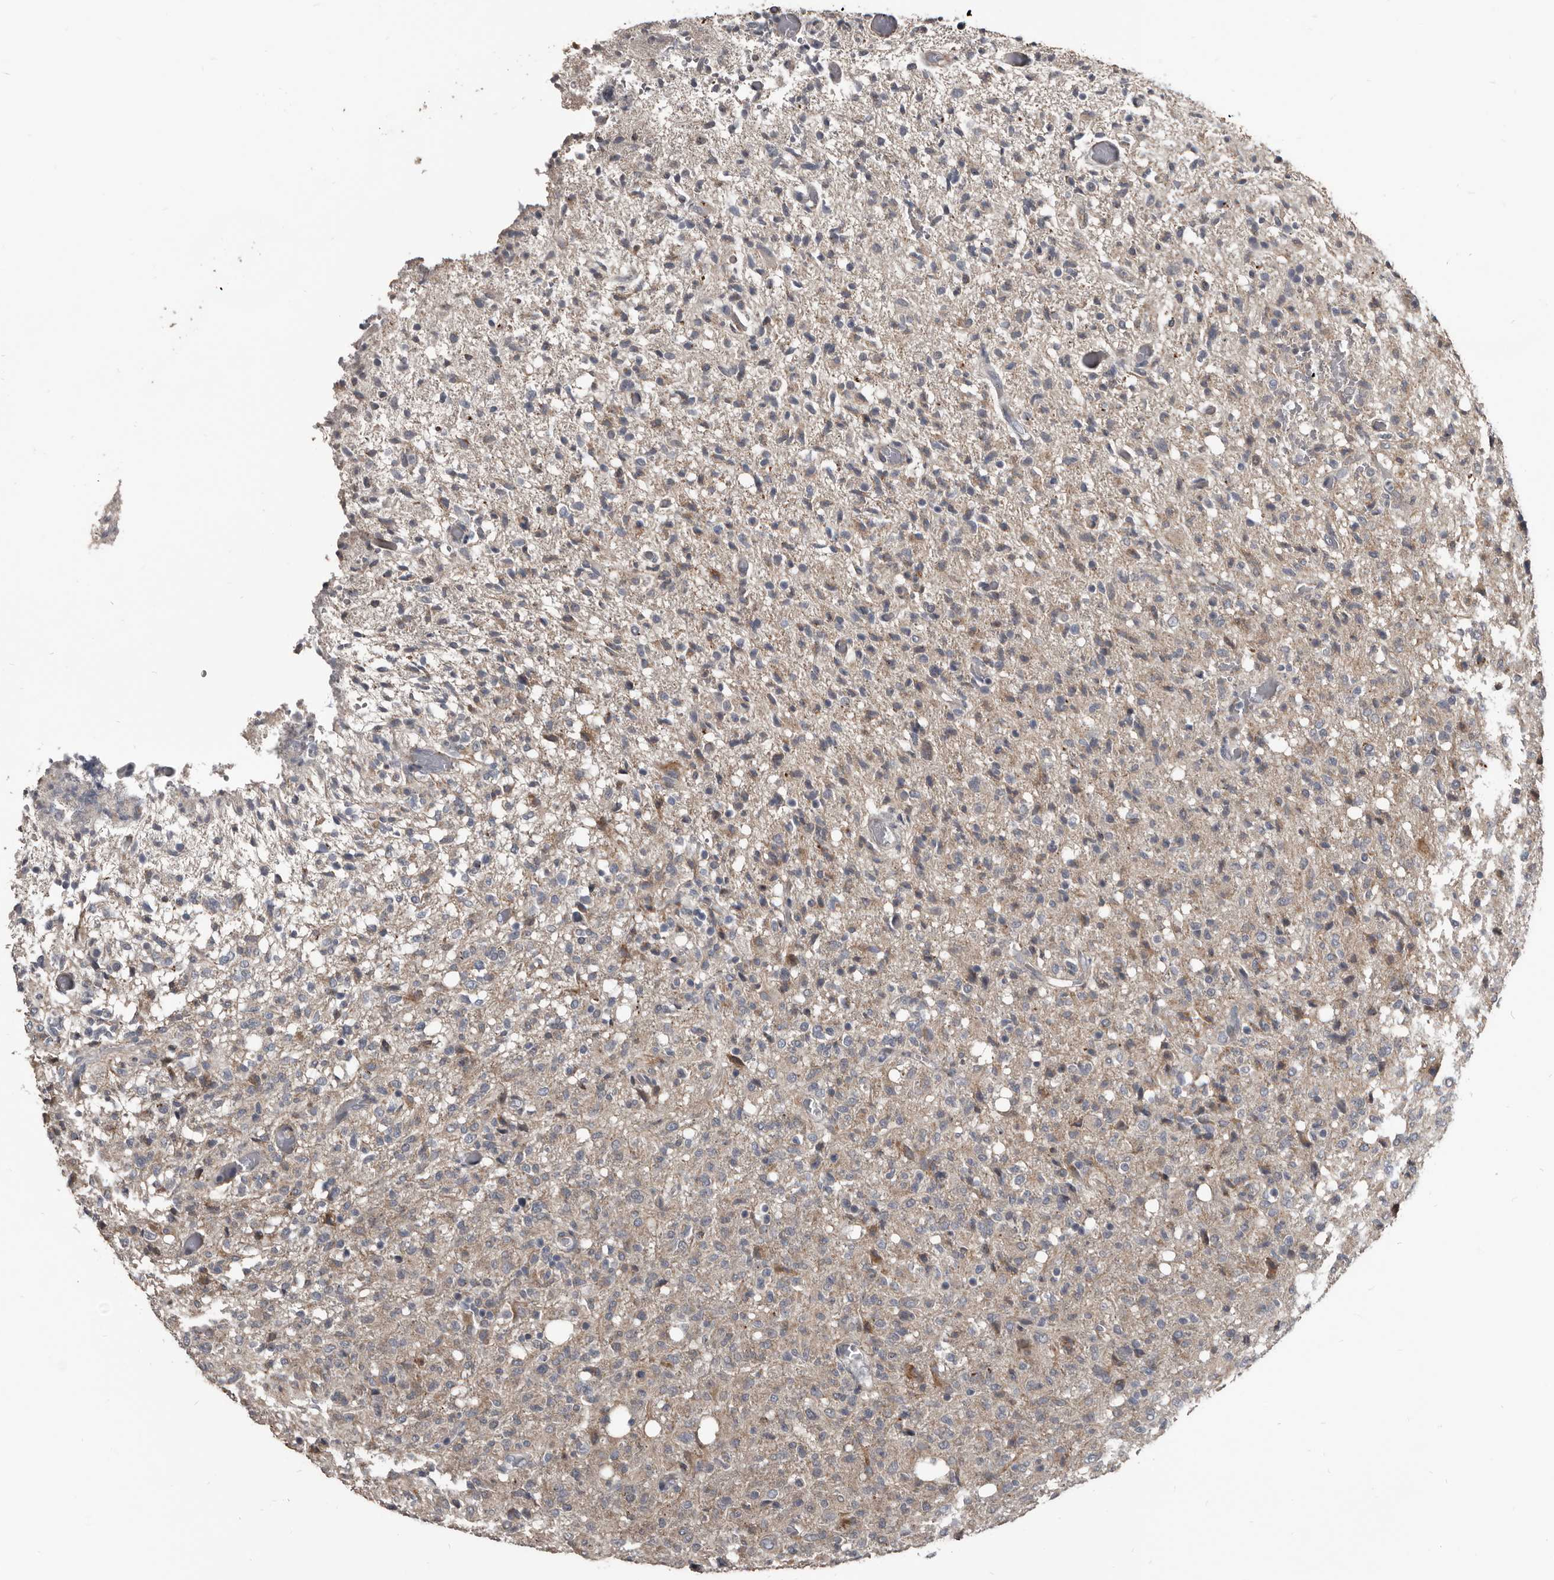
{"staining": {"intensity": "weak", "quantity": "25%-75%", "location": "cytoplasmic/membranous"}, "tissue": "glioma", "cell_type": "Tumor cells", "image_type": "cancer", "snomed": [{"axis": "morphology", "description": "Glioma, malignant, High grade"}, {"axis": "topography", "description": "Brain"}], "caption": "Immunohistochemistry (IHC) histopathology image of neoplastic tissue: human glioma stained using IHC displays low levels of weak protein expression localized specifically in the cytoplasmic/membranous of tumor cells, appearing as a cytoplasmic/membranous brown color.", "gene": "DHPS", "patient": {"sex": "female", "age": 57}}